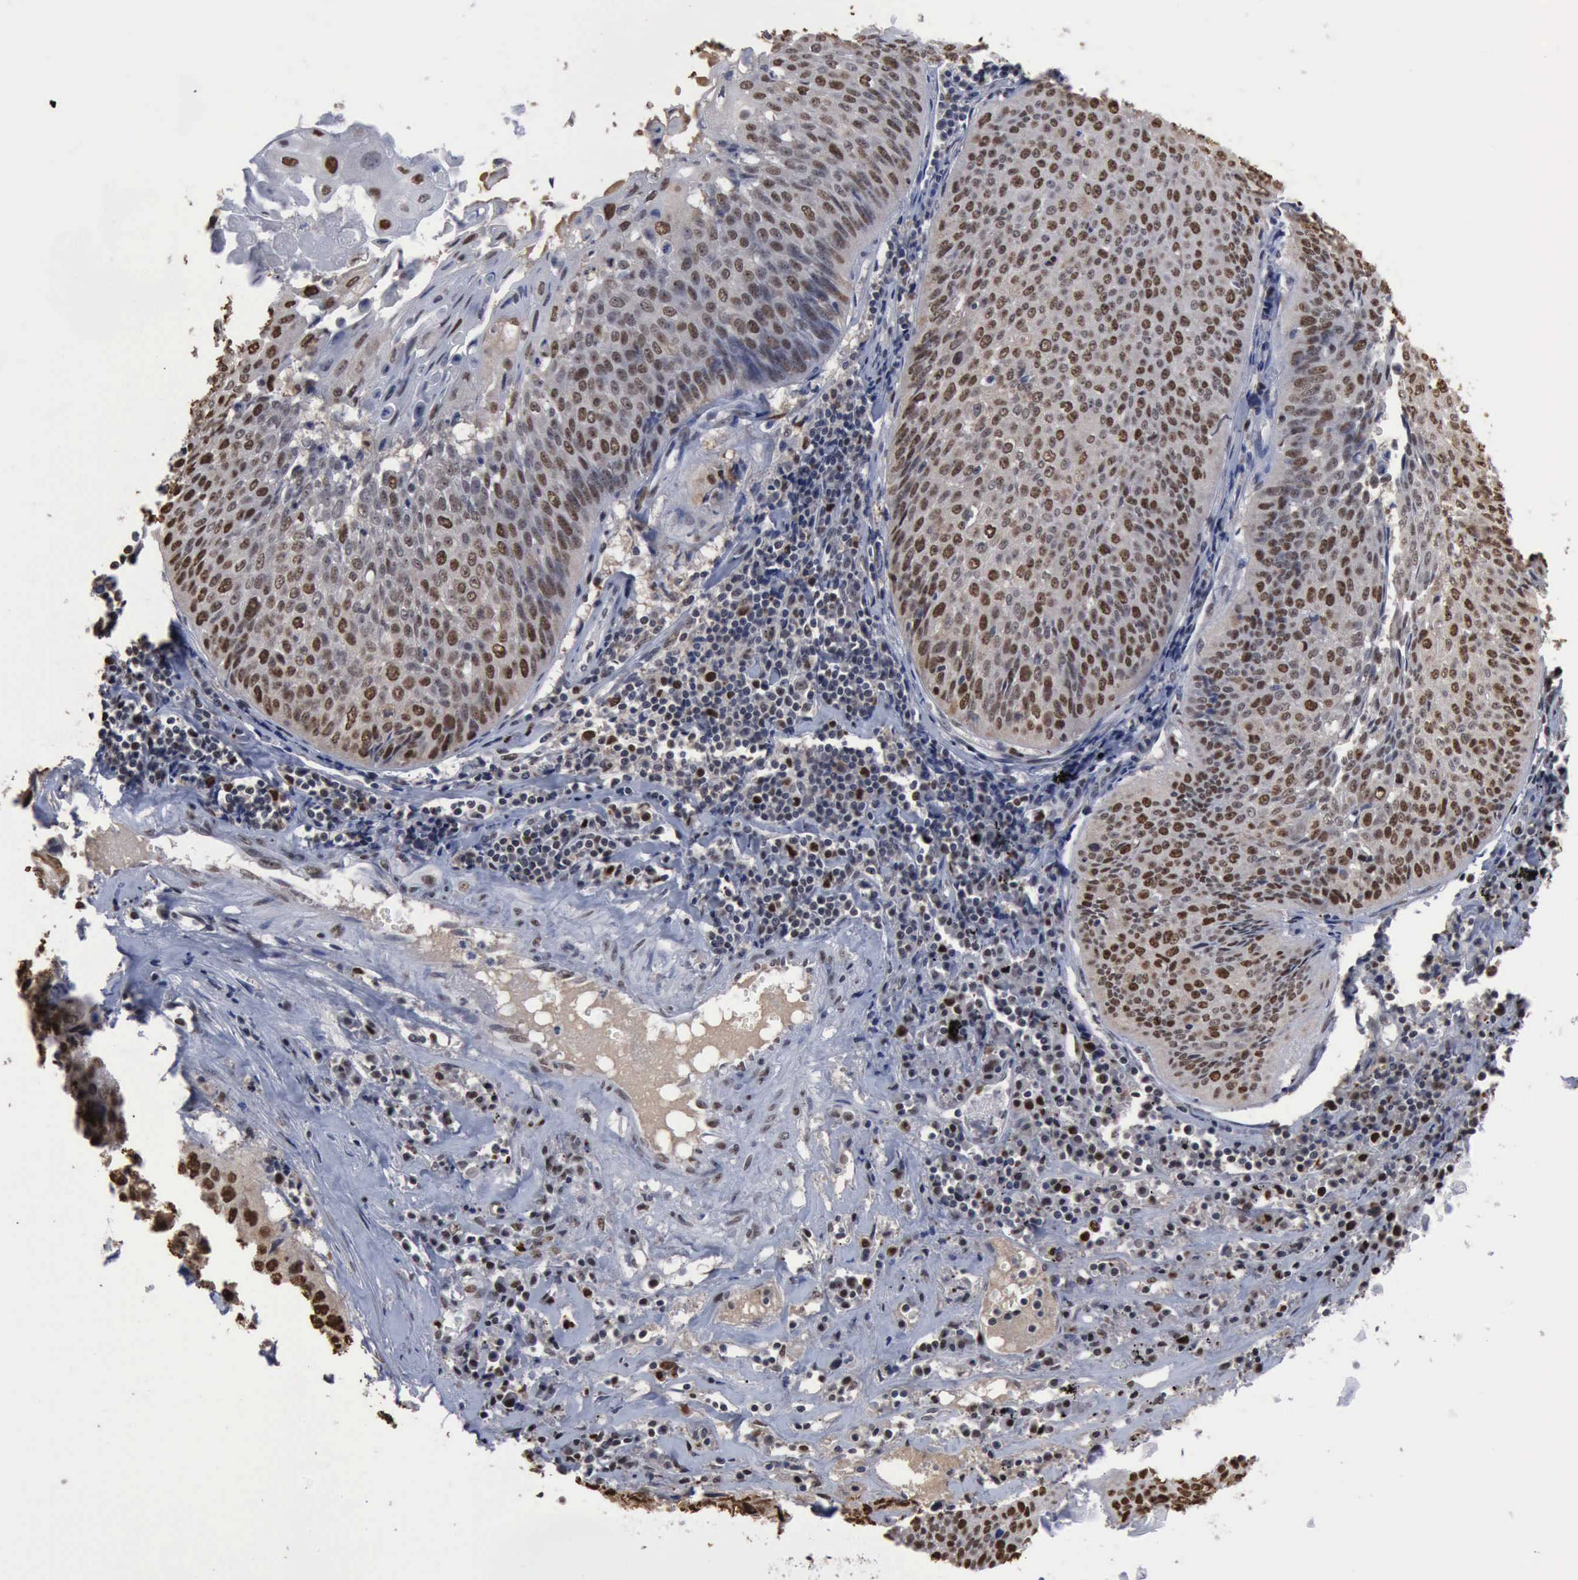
{"staining": {"intensity": "moderate", "quantity": ">75%", "location": "nuclear"}, "tissue": "lung cancer", "cell_type": "Tumor cells", "image_type": "cancer", "snomed": [{"axis": "morphology", "description": "Adenocarcinoma, NOS"}, {"axis": "topography", "description": "Lung"}], "caption": "Protein staining of lung cancer (adenocarcinoma) tissue shows moderate nuclear positivity in approximately >75% of tumor cells. The staining is performed using DAB brown chromogen to label protein expression. The nuclei are counter-stained blue using hematoxylin.", "gene": "PCNA", "patient": {"sex": "male", "age": 60}}